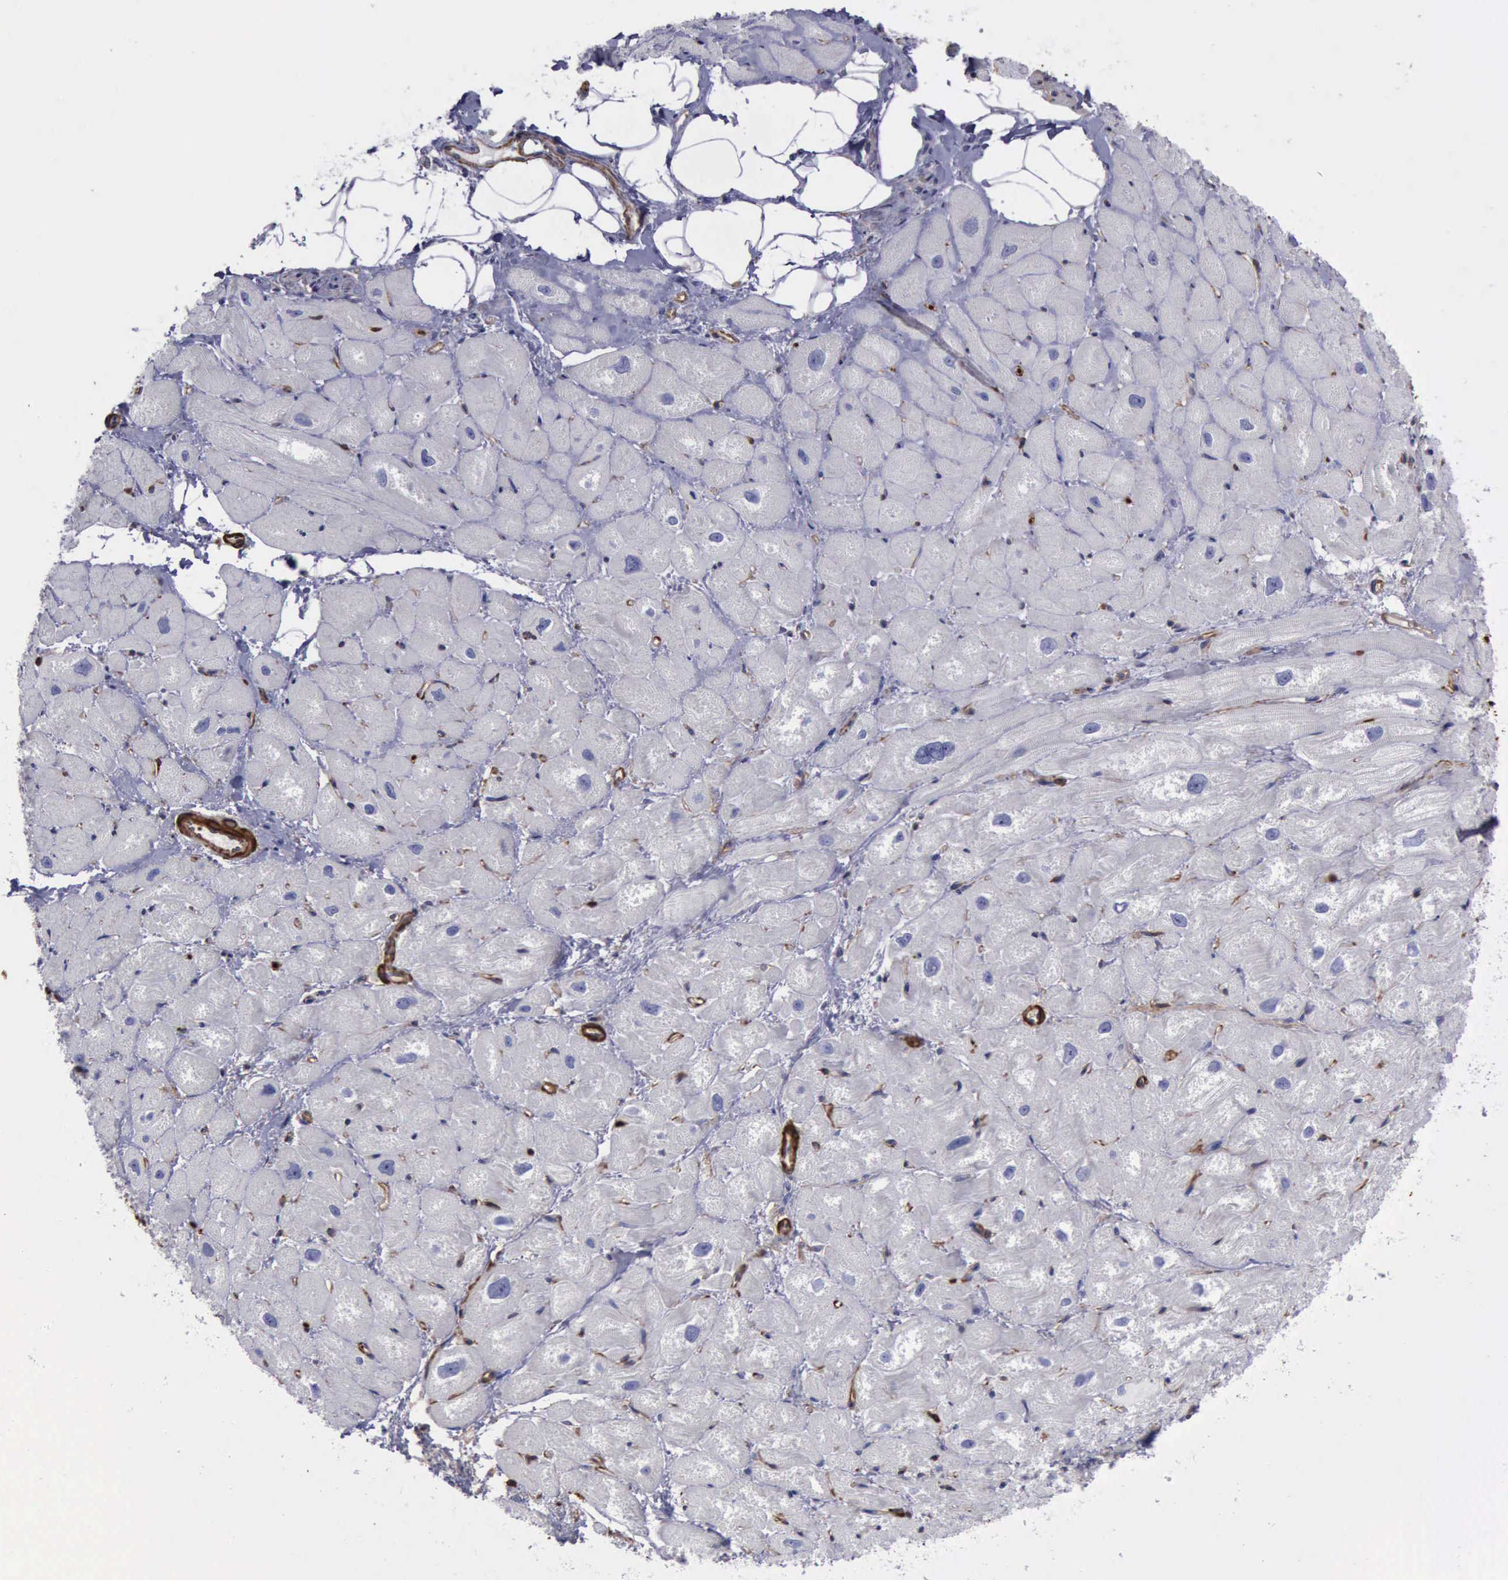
{"staining": {"intensity": "negative", "quantity": "none", "location": "none"}, "tissue": "heart muscle", "cell_type": "Cardiomyocytes", "image_type": "normal", "snomed": [{"axis": "morphology", "description": "Normal tissue, NOS"}, {"axis": "topography", "description": "Heart"}], "caption": "A micrograph of heart muscle stained for a protein exhibits no brown staining in cardiomyocytes. (Immunohistochemistry, brightfield microscopy, high magnification).", "gene": "FLNA", "patient": {"sex": "male", "age": 49}}